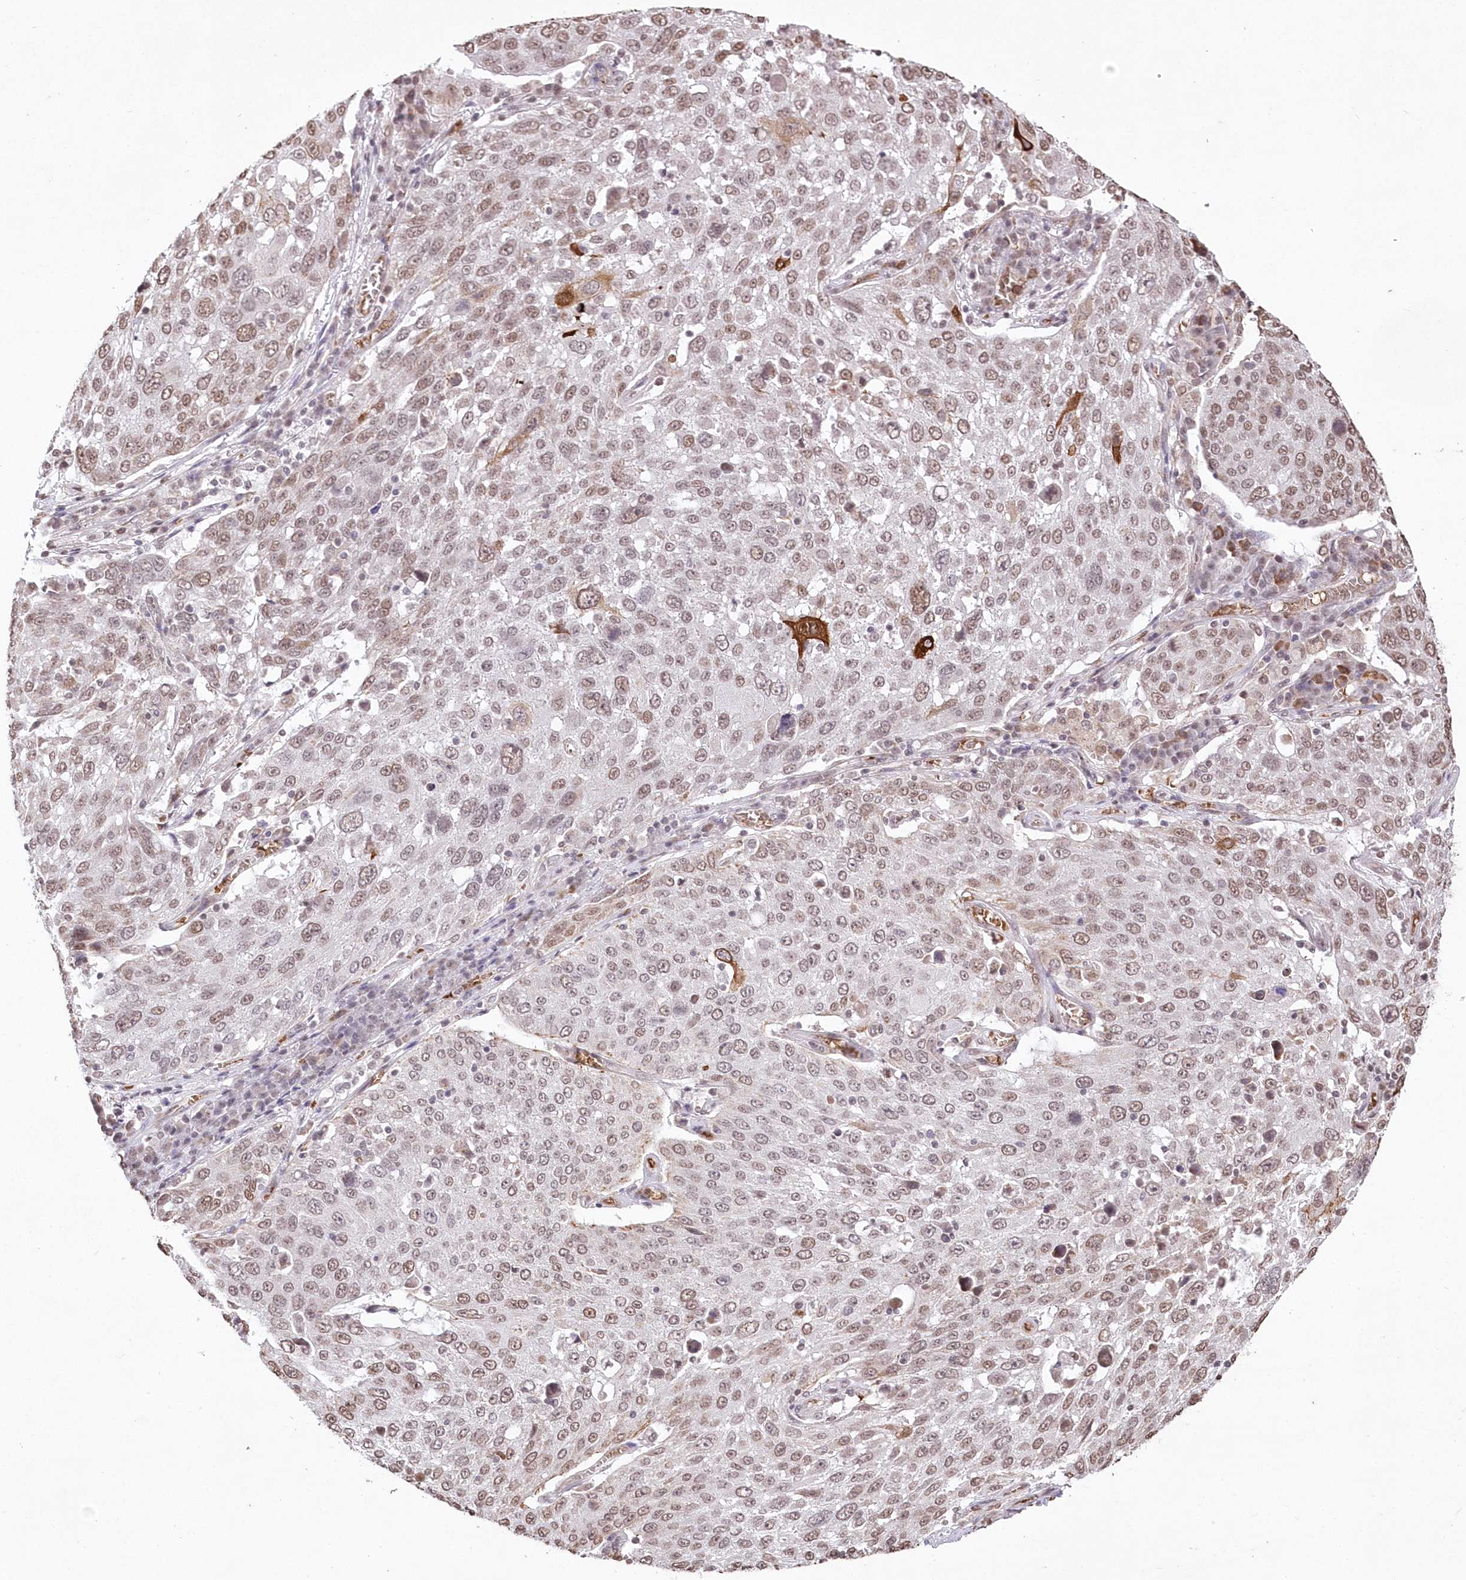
{"staining": {"intensity": "moderate", "quantity": "25%-75%", "location": "nuclear"}, "tissue": "lung cancer", "cell_type": "Tumor cells", "image_type": "cancer", "snomed": [{"axis": "morphology", "description": "Squamous cell carcinoma, NOS"}, {"axis": "topography", "description": "Lung"}], "caption": "High-power microscopy captured an IHC histopathology image of lung squamous cell carcinoma, revealing moderate nuclear staining in approximately 25%-75% of tumor cells.", "gene": "RBM27", "patient": {"sex": "male", "age": 65}}